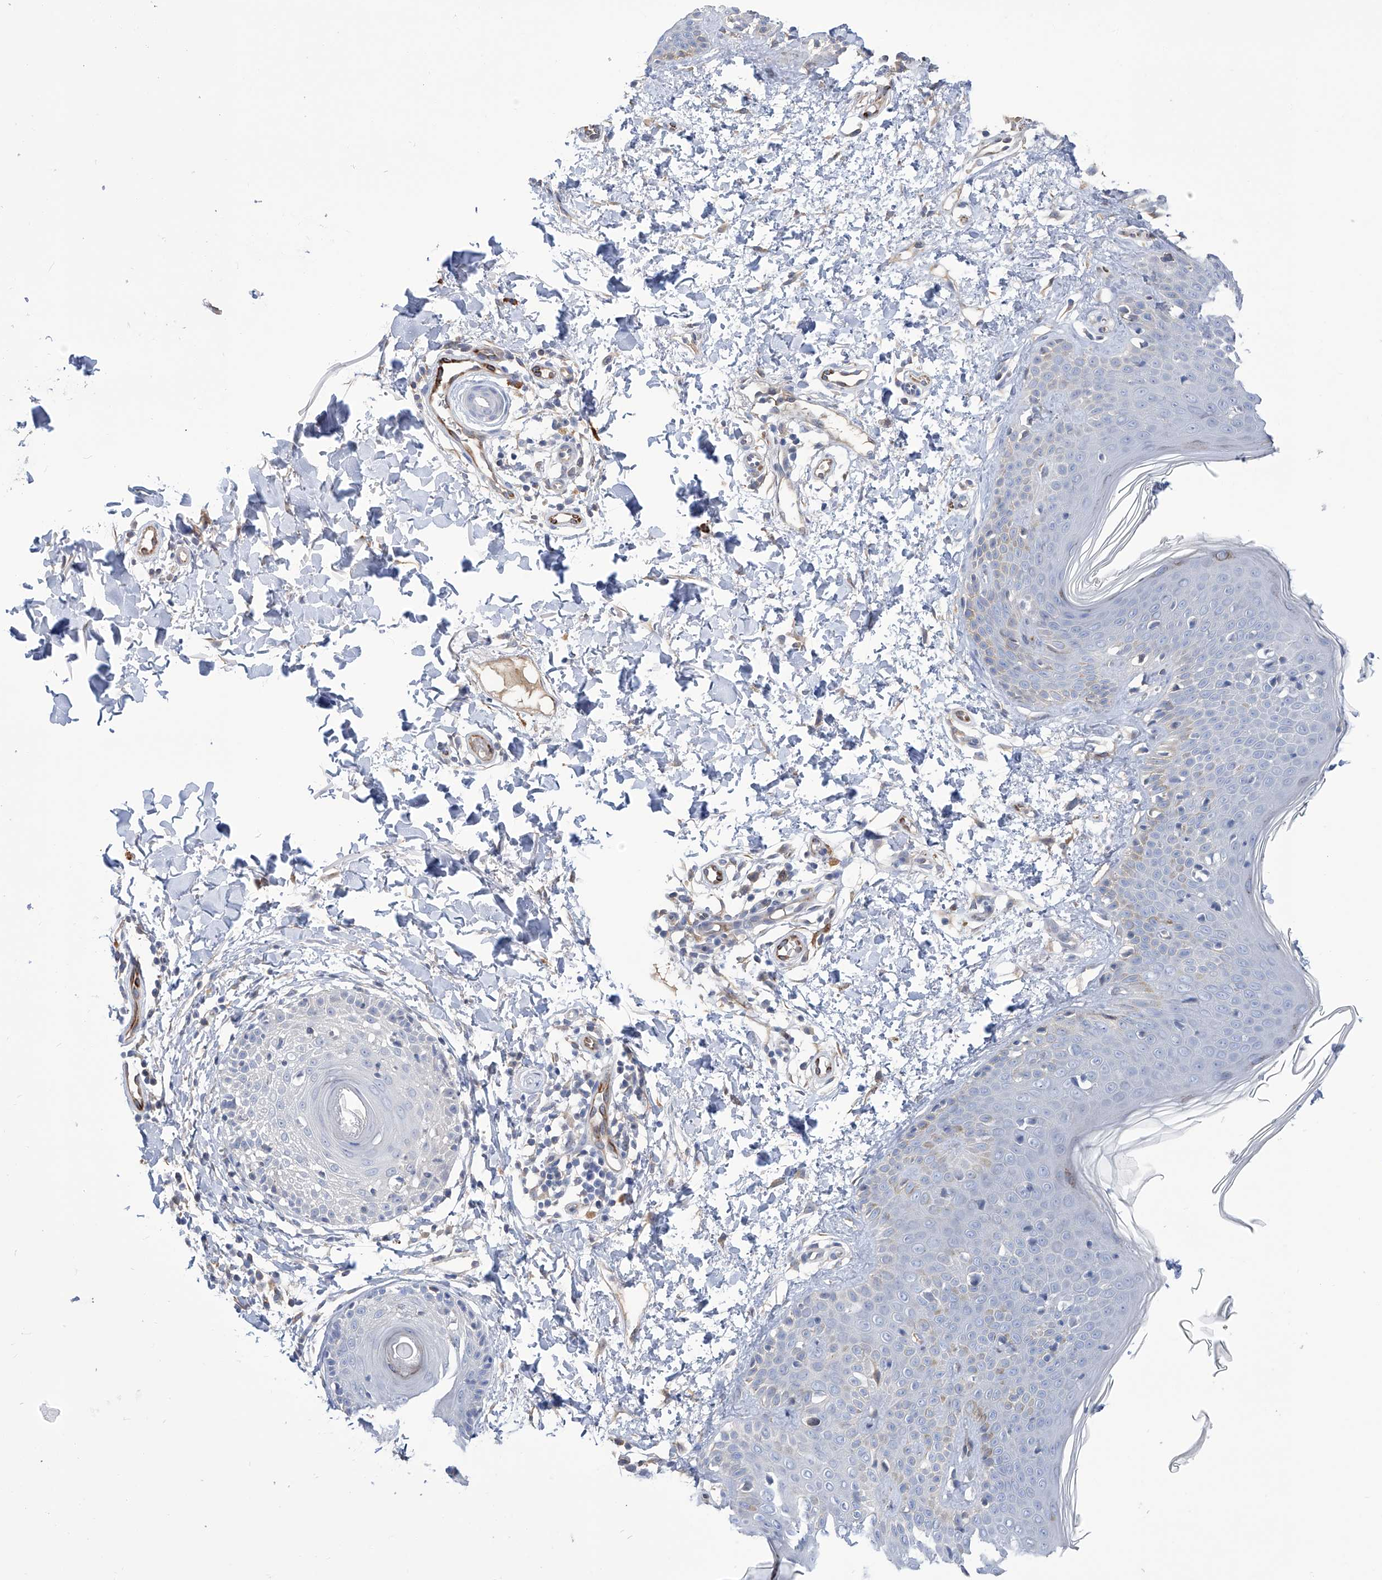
{"staining": {"intensity": "negative", "quantity": "none", "location": "none"}, "tissue": "skin", "cell_type": "Fibroblasts", "image_type": "normal", "snomed": [{"axis": "morphology", "description": "Normal tissue, NOS"}, {"axis": "topography", "description": "Skin"}], "caption": "DAB (3,3'-diaminobenzidine) immunohistochemical staining of benign skin reveals no significant positivity in fibroblasts.", "gene": "PGM3", "patient": {"sex": "male", "age": 37}}